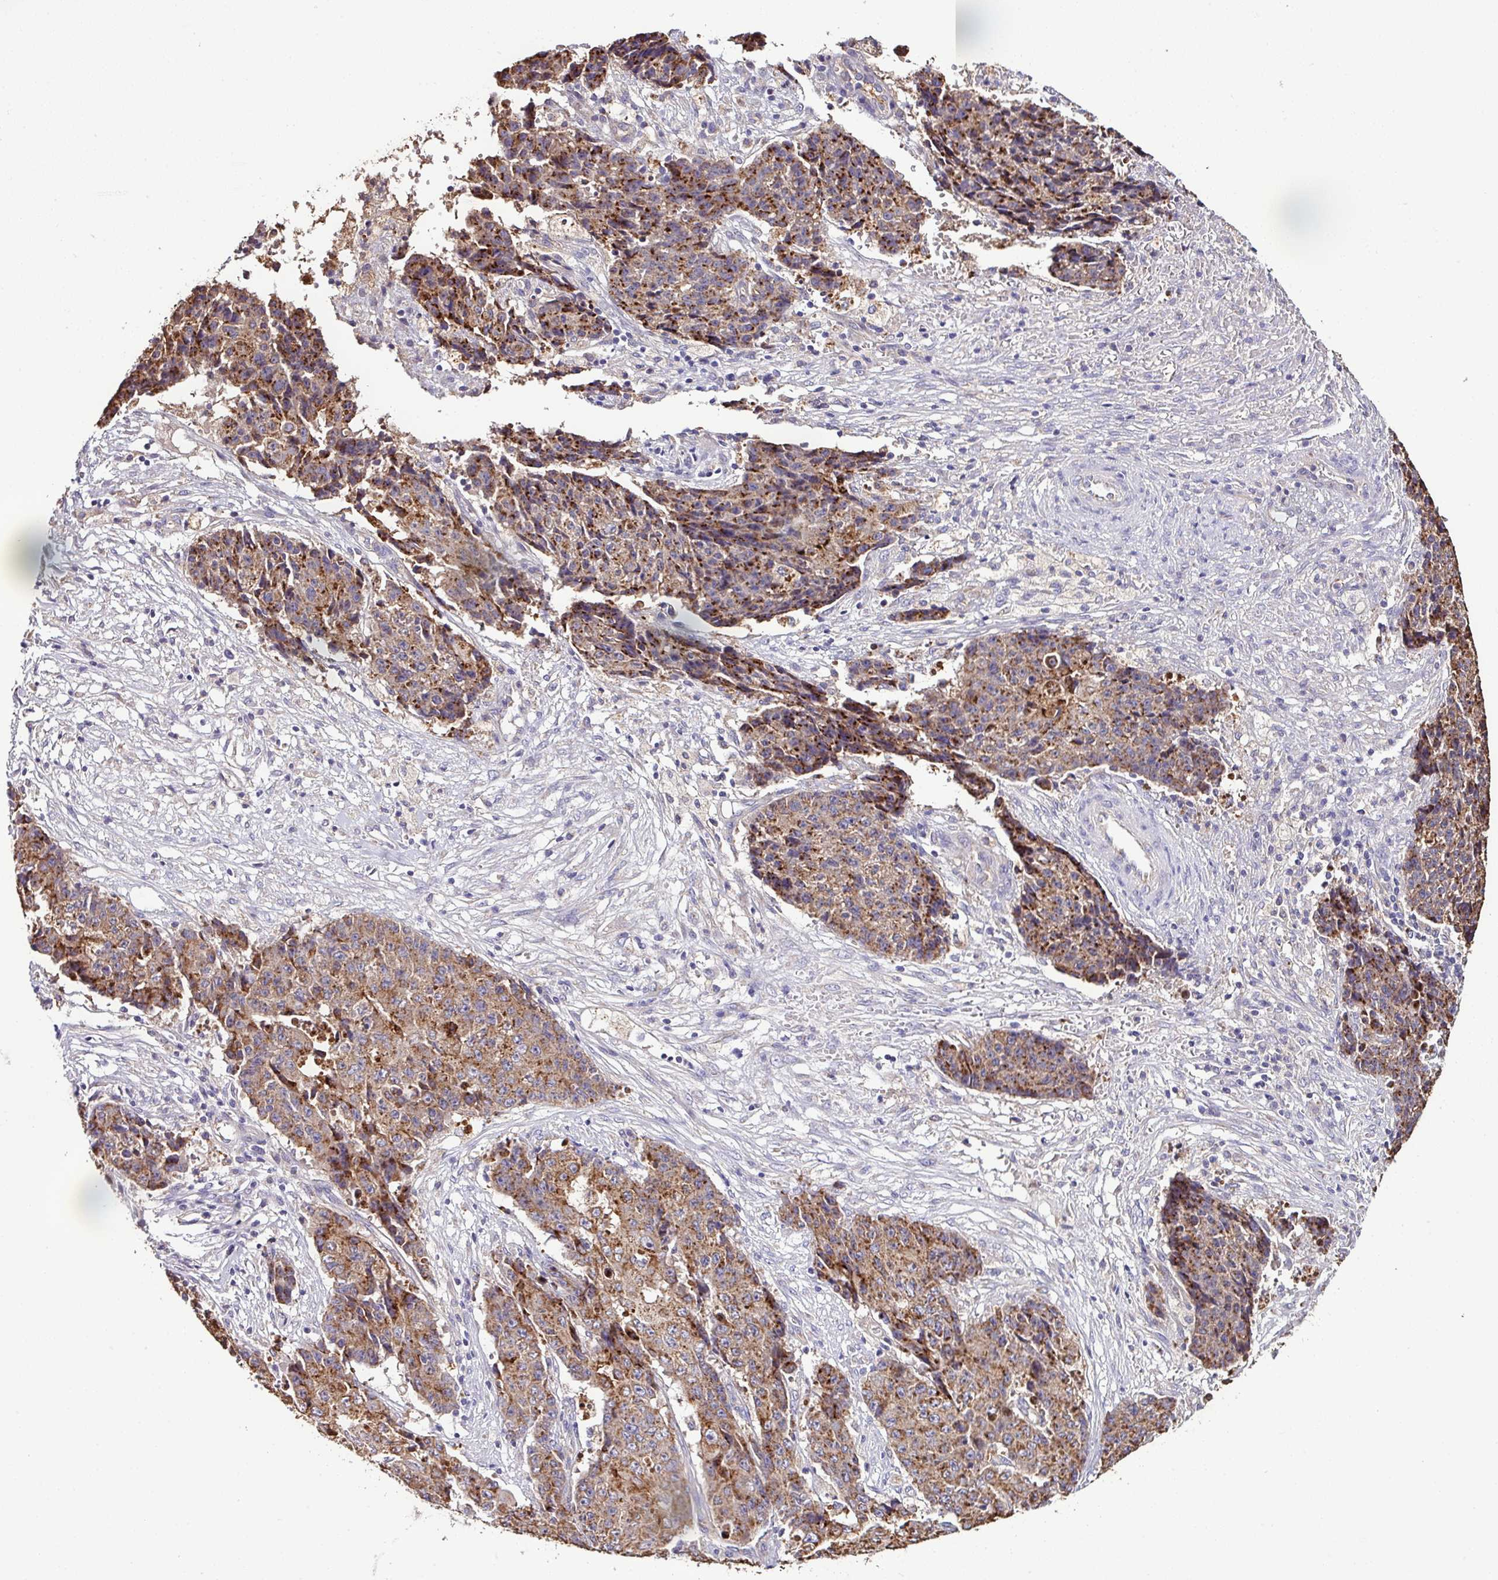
{"staining": {"intensity": "moderate", "quantity": ">75%", "location": "cytoplasmic/membranous"}, "tissue": "ovarian cancer", "cell_type": "Tumor cells", "image_type": "cancer", "snomed": [{"axis": "morphology", "description": "Carcinoma, endometroid"}, {"axis": "topography", "description": "Ovary"}], "caption": "High-power microscopy captured an immunohistochemistry photomicrograph of ovarian endometroid carcinoma, revealing moderate cytoplasmic/membranous expression in approximately >75% of tumor cells. (DAB = brown stain, brightfield microscopy at high magnification).", "gene": "CPD", "patient": {"sex": "female", "age": 42}}